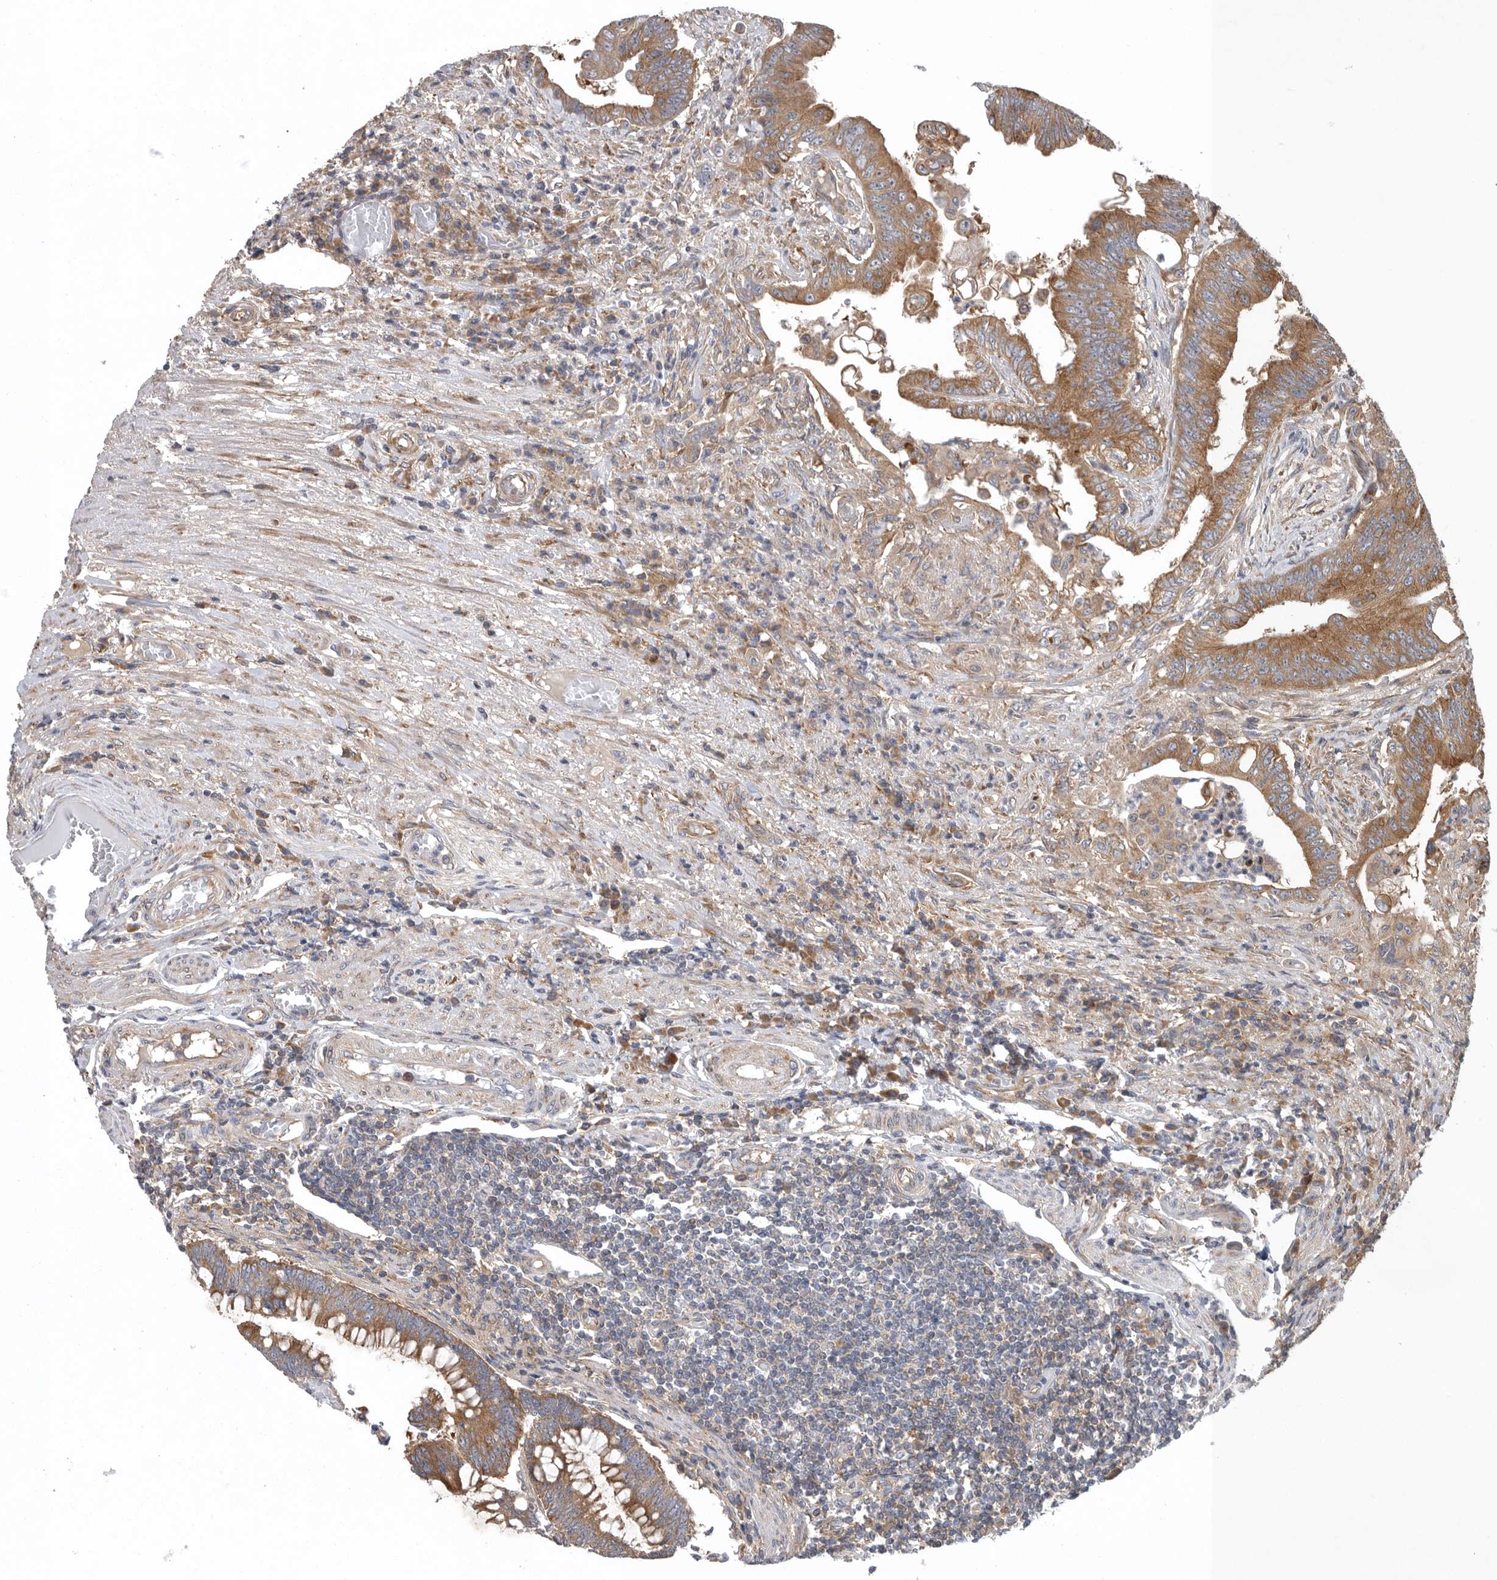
{"staining": {"intensity": "moderate", "quantity": ">75%", "location": "cytoplasmic/membranous"}, "tissue": "colorectal cancer", "cell_type": "Tumor cells", "image_type": "cancer", "snomed": [{"axis": "morphology", "description": "Adenoma, NOS"}, {"axis": "morphology", "description": "Adenocarcinoma, NOS"}, {"axis": "topography", "description": "Colon"}], "caption": "Immunohistochemistry histopathology image of neoplastic tissue: adenocarcinoma (colorectal) stained using IHC exhibits medium levels of moderate protein expression localized specifically in the cytoplasmic/membranous of tumor cells, appearing as a cytoplasmic/membranous brown color.", "gene": "C1orf109", "patient": {"sex": "male", "age": 79}}